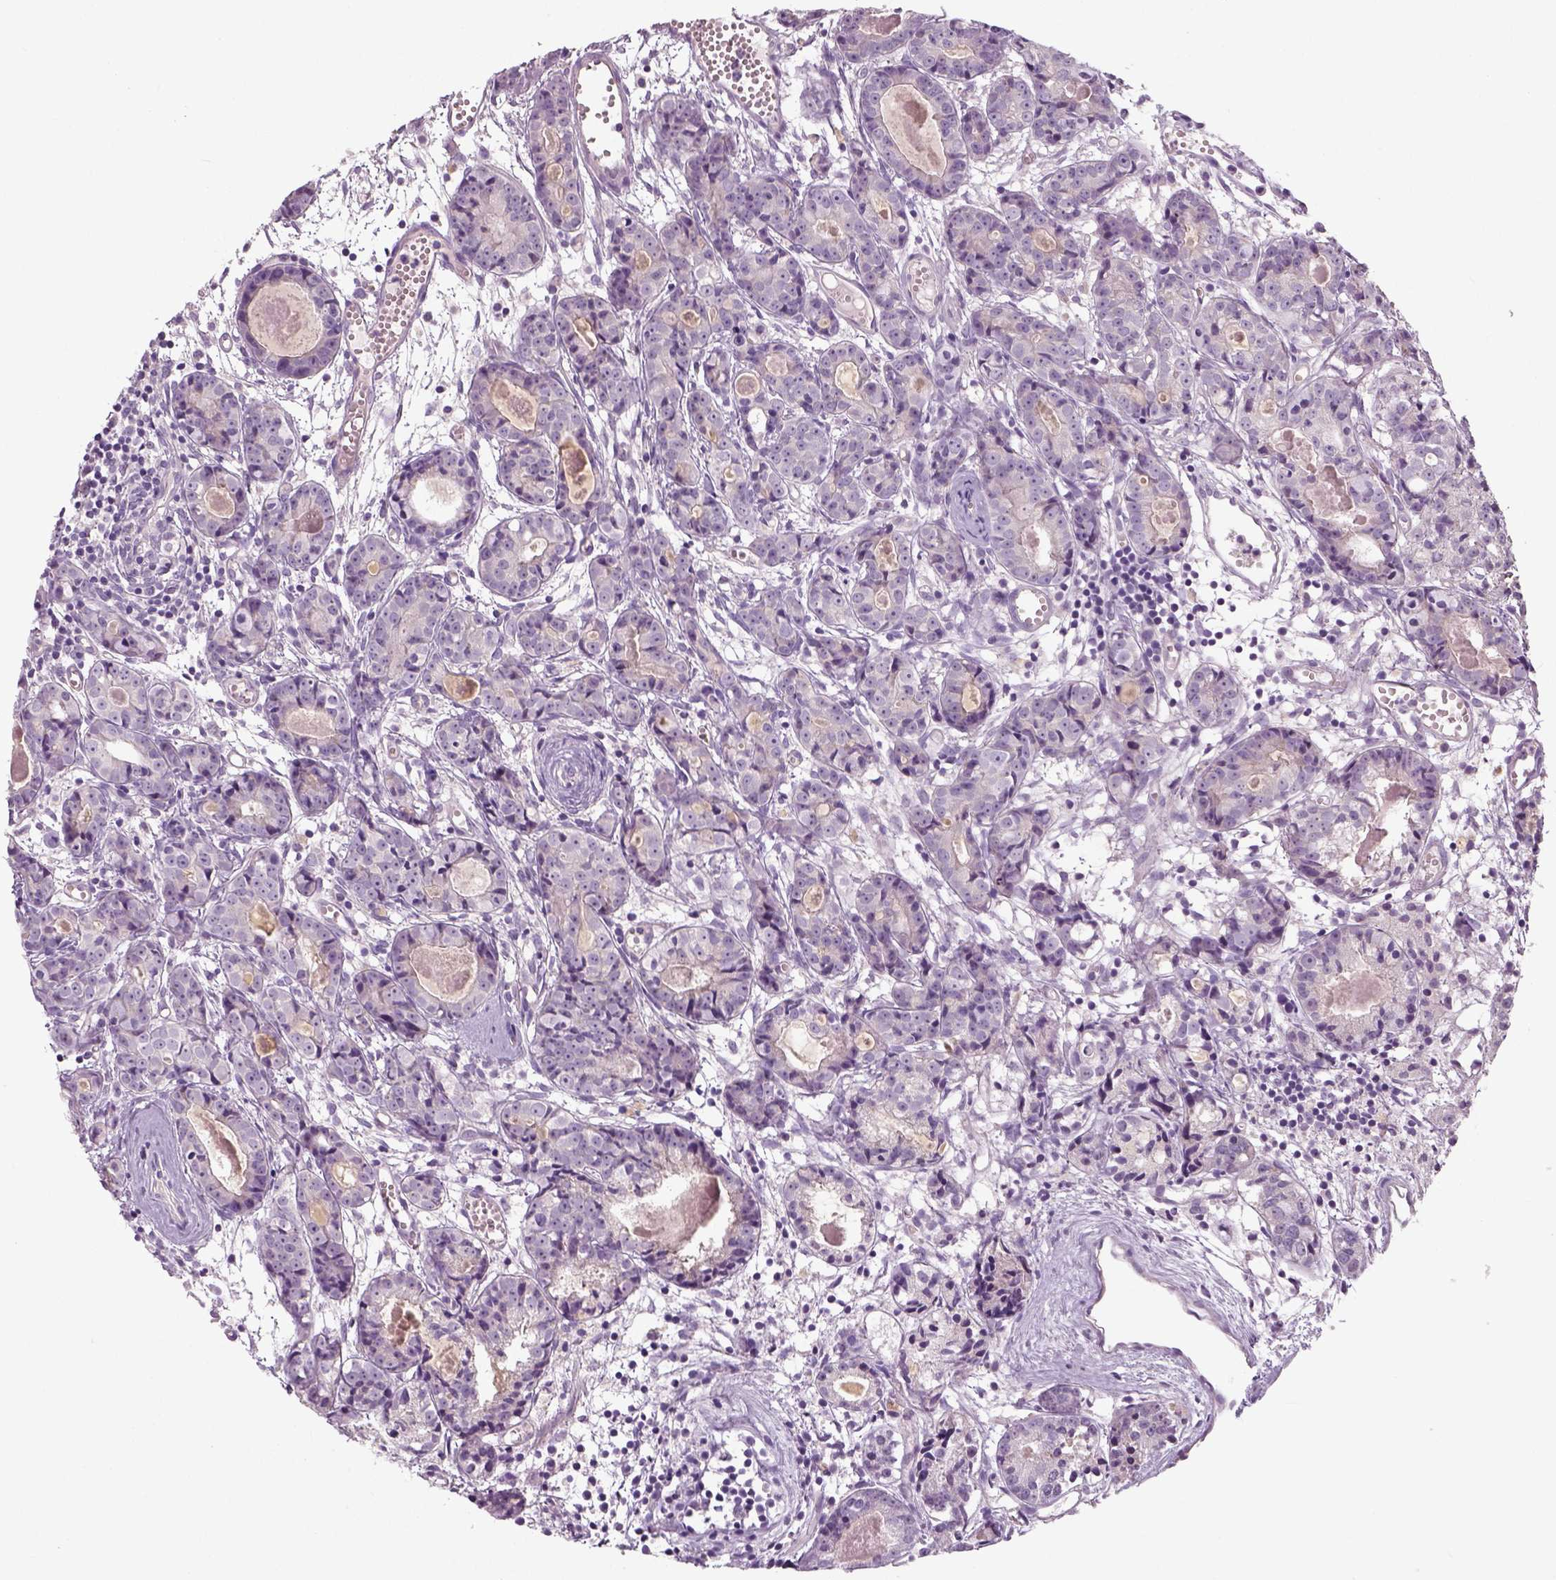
{"staining": {"intensity": "negative", "quantity": "none", "location": "none"}, "tissue": "prostate cancer", "cell_type": "Tumor cells", "image_type": "cancer", "snomed": [{"axis": "morphology", "description": "Adenocarcinoma, Medium grade"}, {"axis": "topography", "description": "Prostate"}], "caption": "An immunohistochemistry (IHC) photomicrograph of adenocarcinoma (medium-grade) (prostate) is shown. There is no staining in tumor cells of adenocarcinoma (medium-grade) (prostate).", "gene": "NECAB1", "patient": {"sex": "male", "age": 74}}